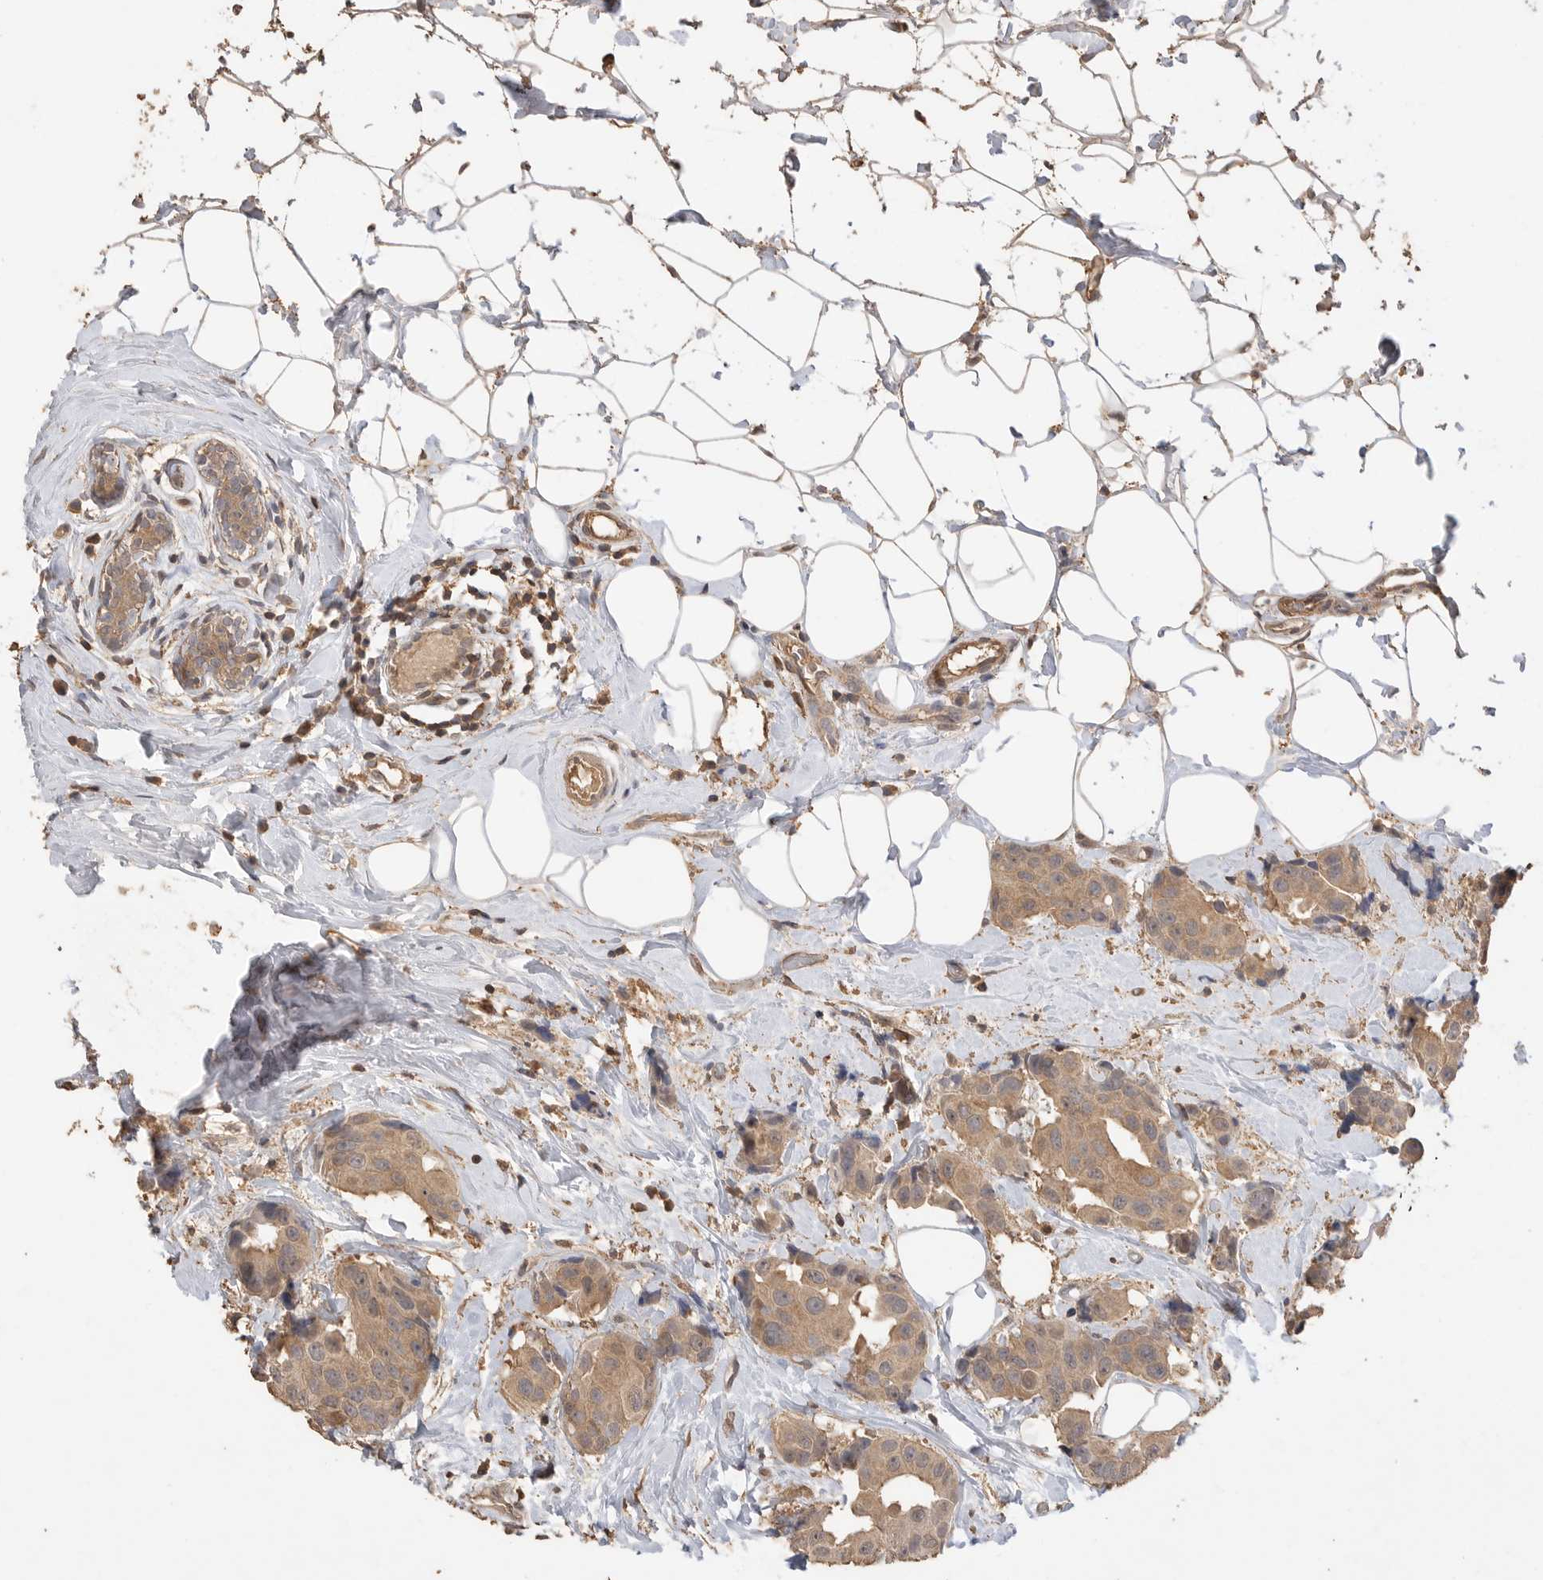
{"staining": {"intensity": "moderate", "quantity": ">75%", "location": "cytoplasmic/membranous"}, "tissue": "breast cancer", "cell_type": "Tumor cells", "image_type": "cancer", "snomed": [{"axis": "morphology", "description": "Normal tissue, NOS"}, {"axis": "morphology", "description": "Duct carcinoma"}, {"axis": "topography", "description": "Breast"}], "caption": "Immunohistochemical staining of human breast cancer (intraductal carcinoma) shows medium levels of moderate cytoplasmic/membranous positivity in about >75% of tumor cells. Nuclei are stained in blue.", "gene": "MAP2K1", "patient": {"sex": "female", "age": 39}}